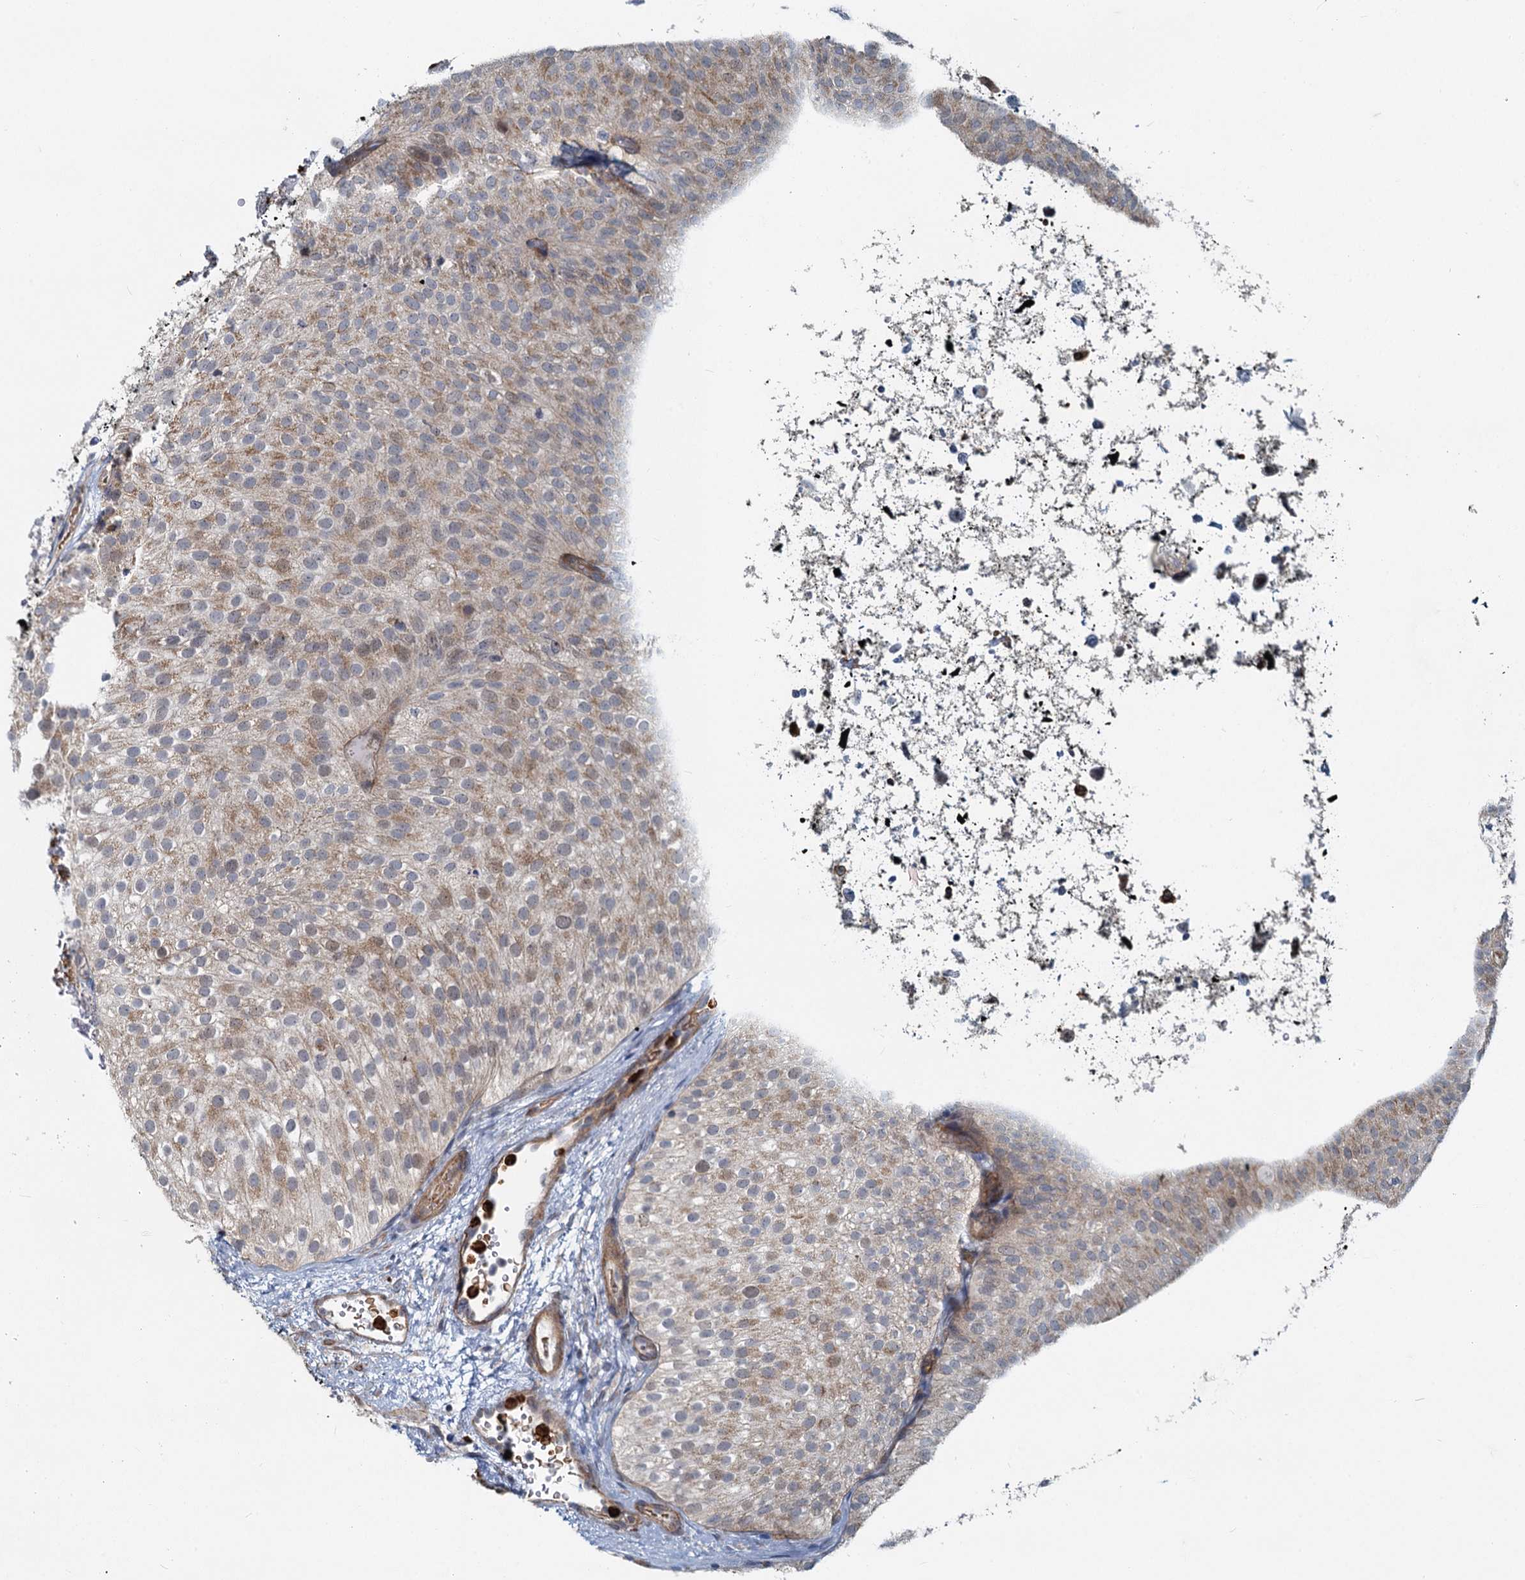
{"staining": {"intensity": "moderate", "quantity": "25%-75%", "location": "cytoplasmic/membranous"}, "tissue": "urothelial cancer", "cell_type": "Tumor cells", "image_type": "cancer", "snomed": [{"axis": "morphology", "description": "Urothelial carcinoma, Low grade"}, {"axis": "topography", "description": "Urinary bladder"}], "caption": "Immunohistochemistry staining of urothelial cancer, which shows medium levels of moderate cytoplasmic/membranous staining in about 25%-75% of tumor cells indicating moderate cytoplasmic/membranous protein staining. The staining was performed using DAB (3,3'-diaminobenzidine) (brown) for protein detection and nuclei were counterstained in hematoxylin (blue).", "gene": "ADCY2", "patient": {"sex": "male", "age": 78}}